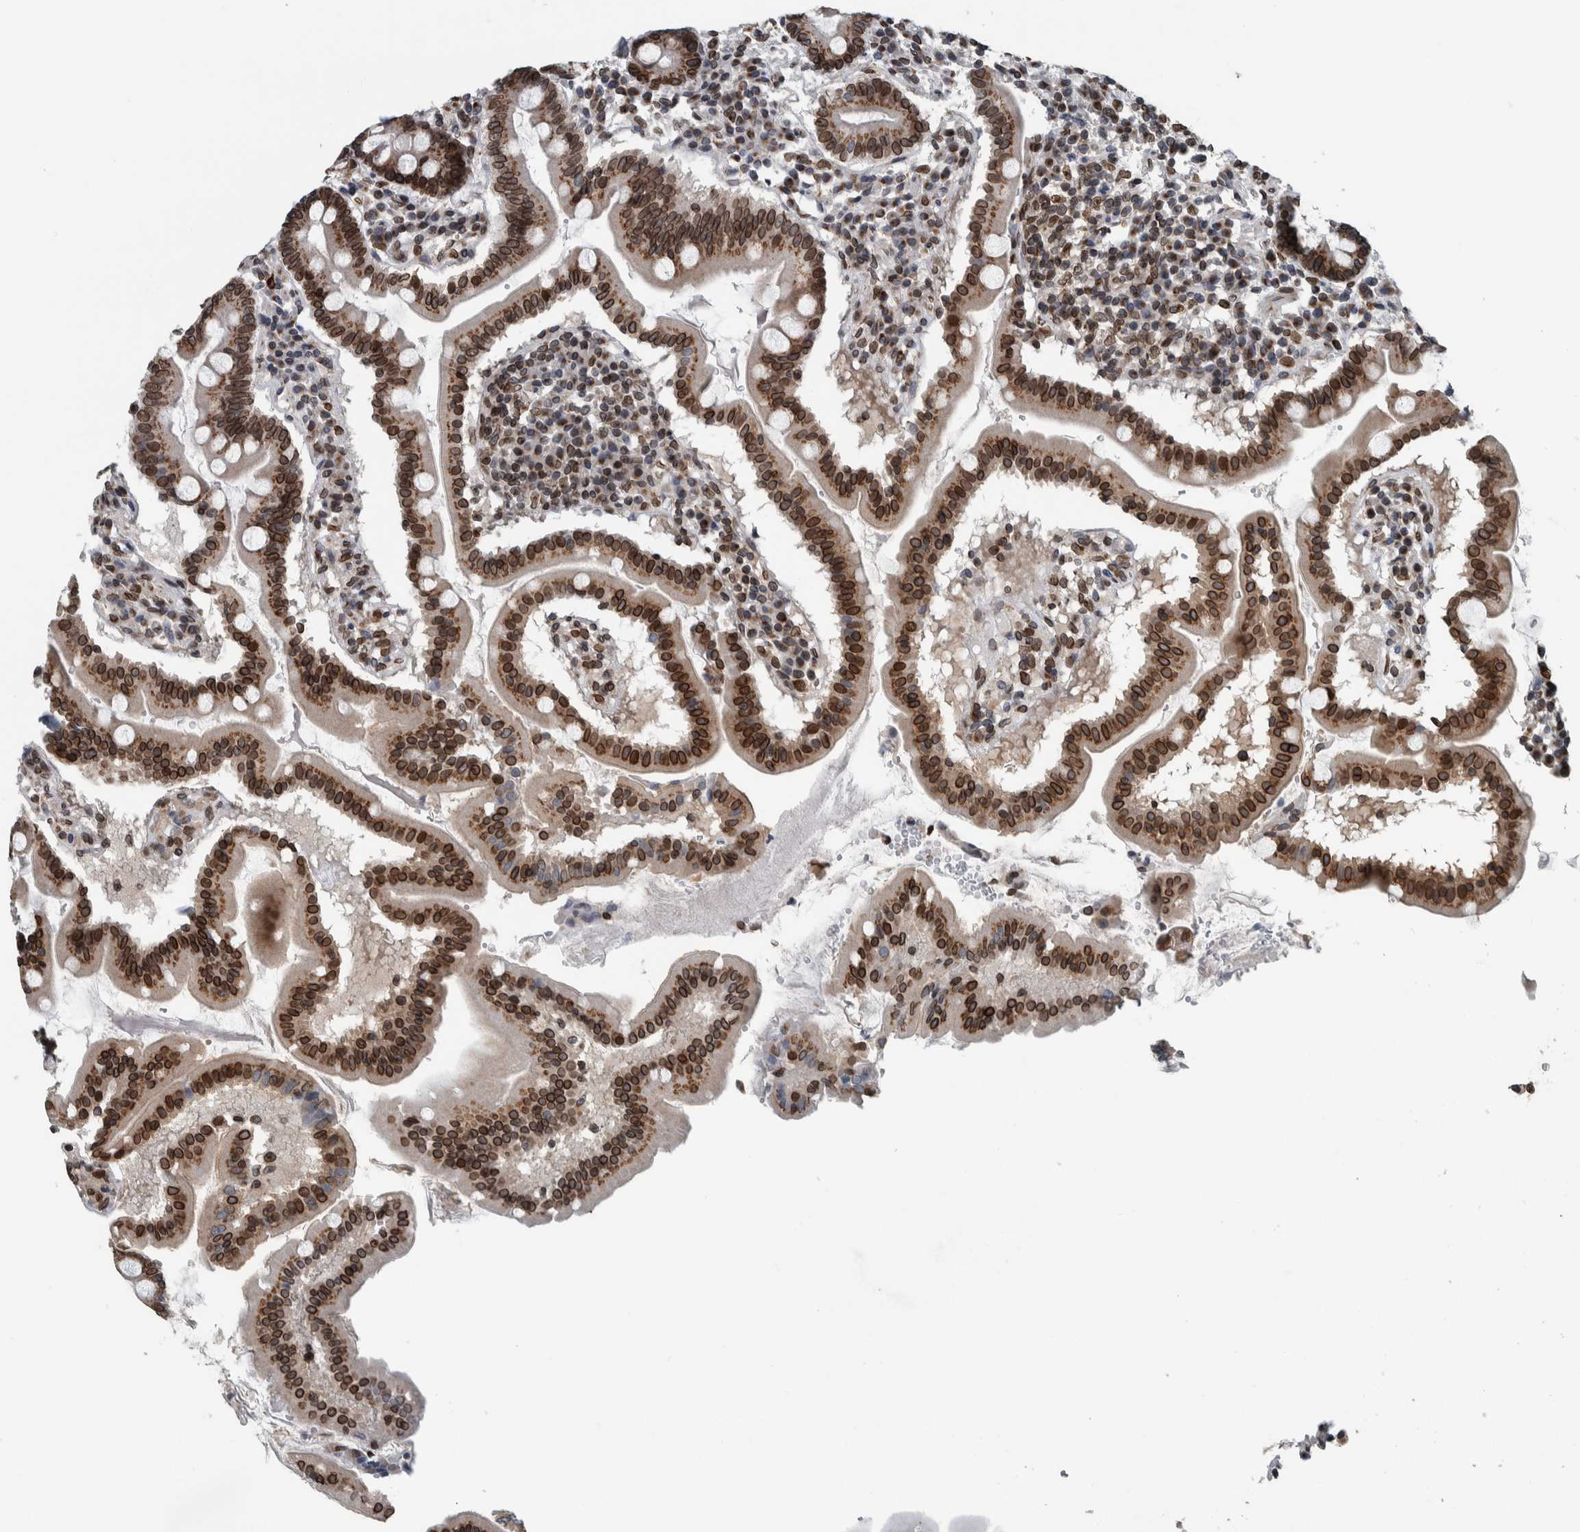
{"staining": {"intensity": "moderate", "quantity": ">75%", "location": "cytoplasmic/membranous,nuclear"}, "tissue": "duodenum", "cell_type": "Glandular cells", "image_type": "normal", "snomed": [{"axis": "morphology", "description": "Normal tissue, NOS"}, {"axis": "topography", "description": "Duodenum"}], "caption": "IHC (DAB) staining of normal duodenum displays moderate cytoplasmic/membranous,nuclear protein positivity in about >75% of glandular cells.", "gene": "FAM135B", "patient": {"sex": "male", "age": 50}}